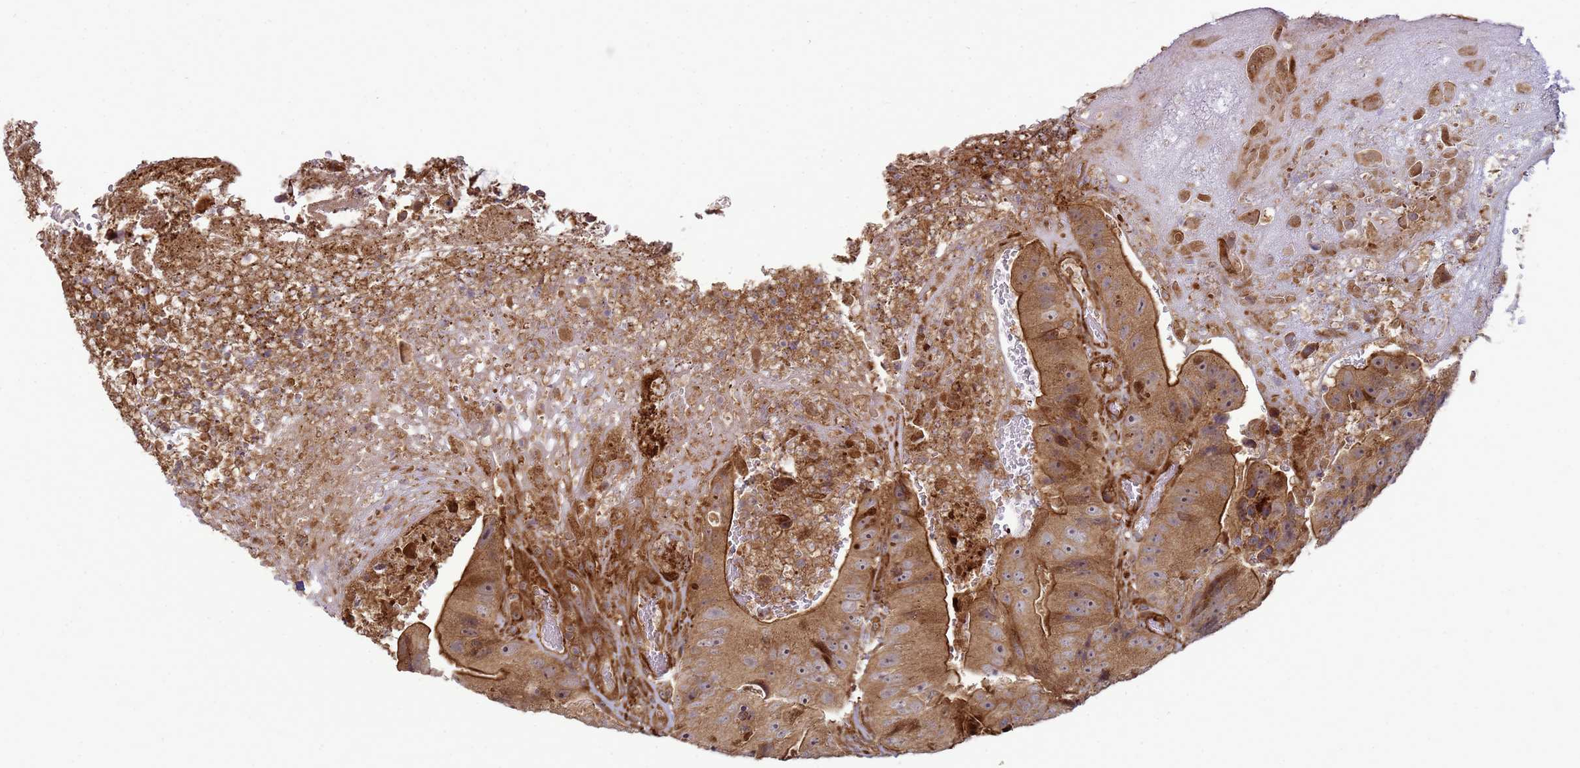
{"staining": {"intensity": "moderate", "quantity": ">75%", "location": "cytoplasmic/membranous"}, "tissue": "colorectal cancer", "cell_type": "Tumor cells", "image_type": "cancer", "snomed": [{"axis": "morphology", "description": "Adenocarcinoma, NOS"}, {"axis": "topography", "description": "Colon"}], "caption": "Approximately >75% of tumor cells in adenocarcinoma (colorectal) display moderate cytoplasmic/membranous protein expression as visualized by brown immunohistochemical staining.", "gene": "CNOT1", "patient": {"sex": "female", "age": 86}}